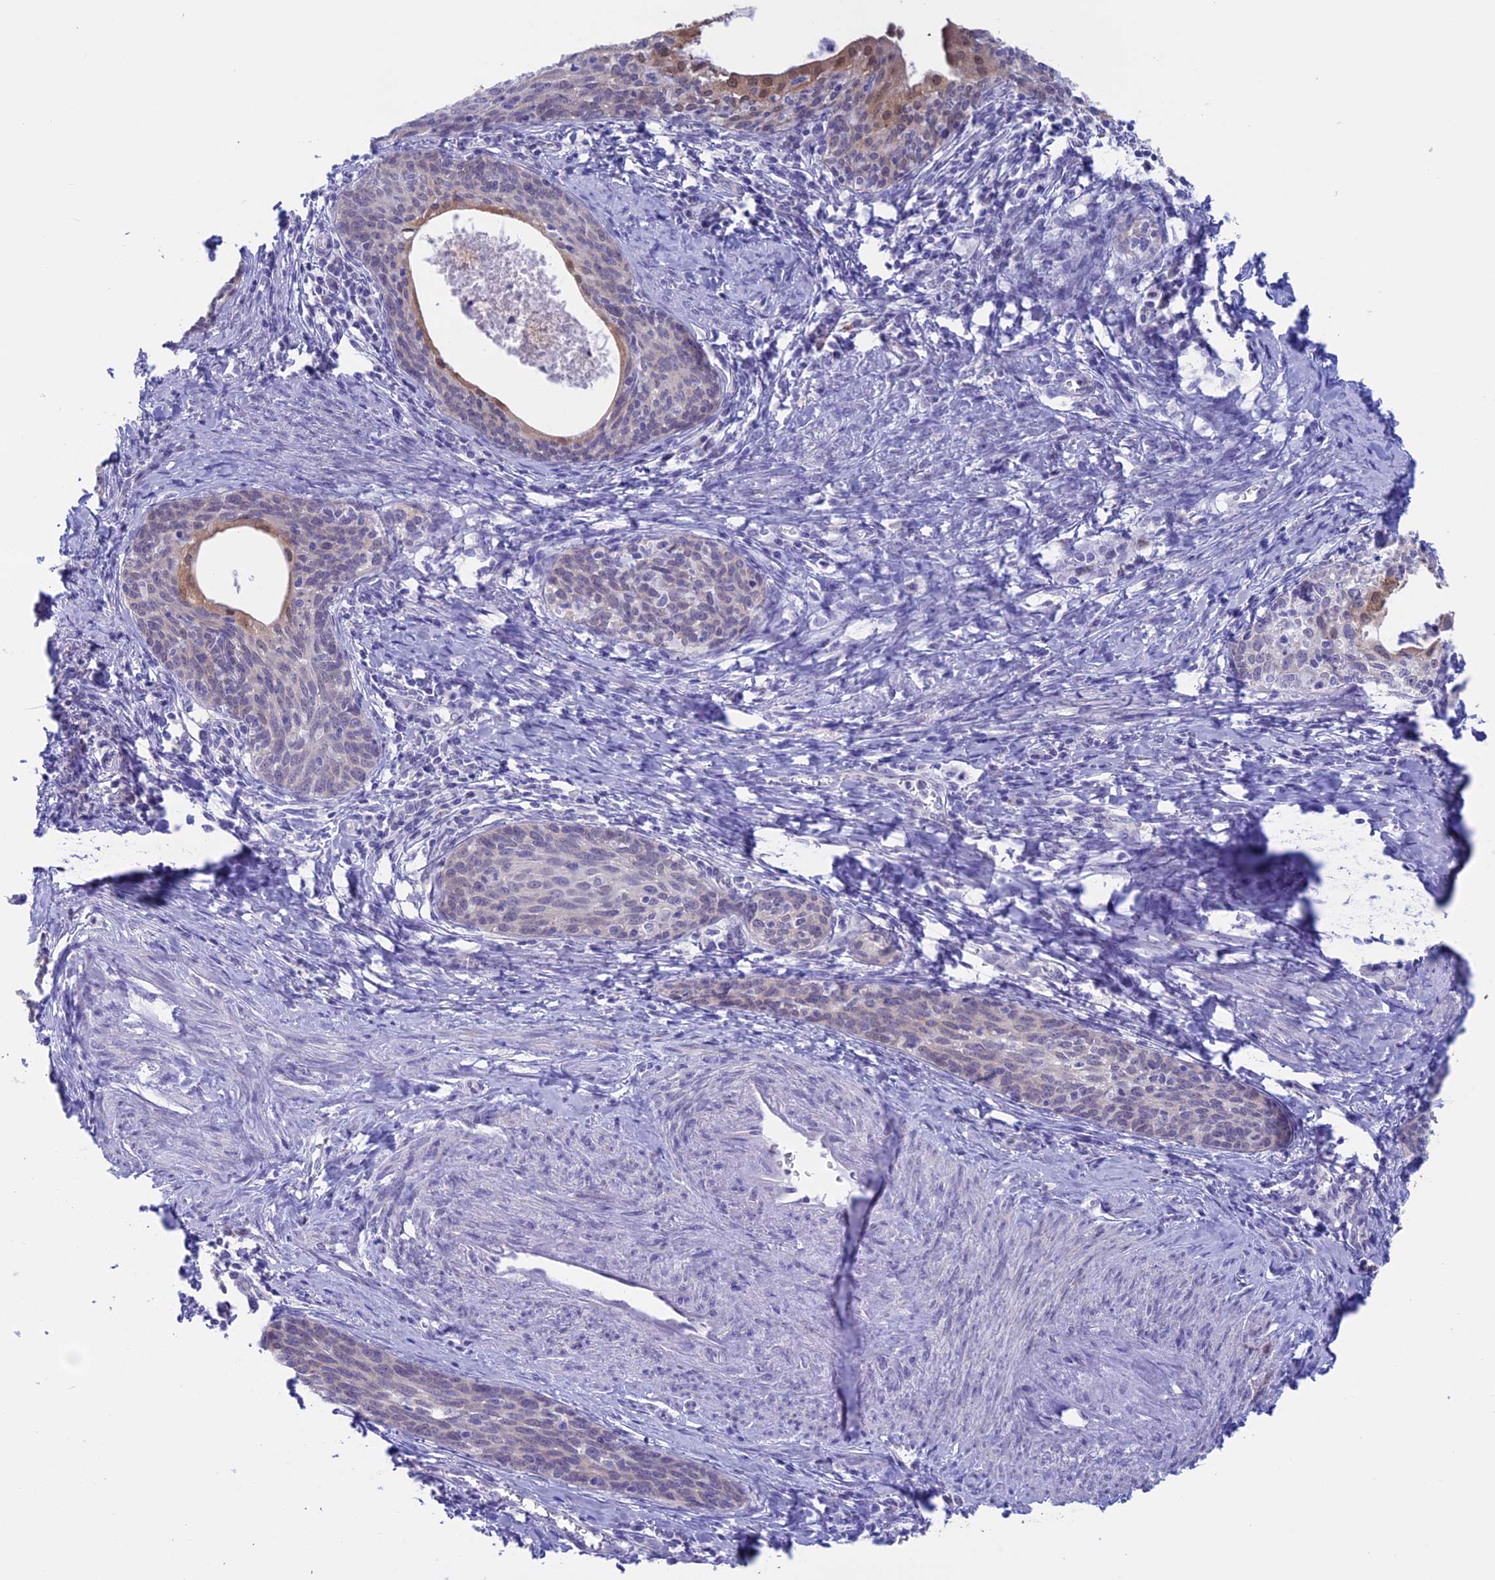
{"staining": {"intensity": "weak", "quantity": "<25%", "location": "nuclear"}, "tissue": "cervical cancer", "cell_type": "Tumor cells", "image_type": "cancer", "snomed": [{"axis": "morphology", "description": "Squamous cell carcinoma, NOS"}, {"axis": "topography", "description": "Cervix"}], "caption": "This is an immunohistochemistry photomicrograph of human cervical cancer. There is no expression in tumor cells.", "gene": "LHFPL2", "patient": {"sex": "female", "age": 52}}